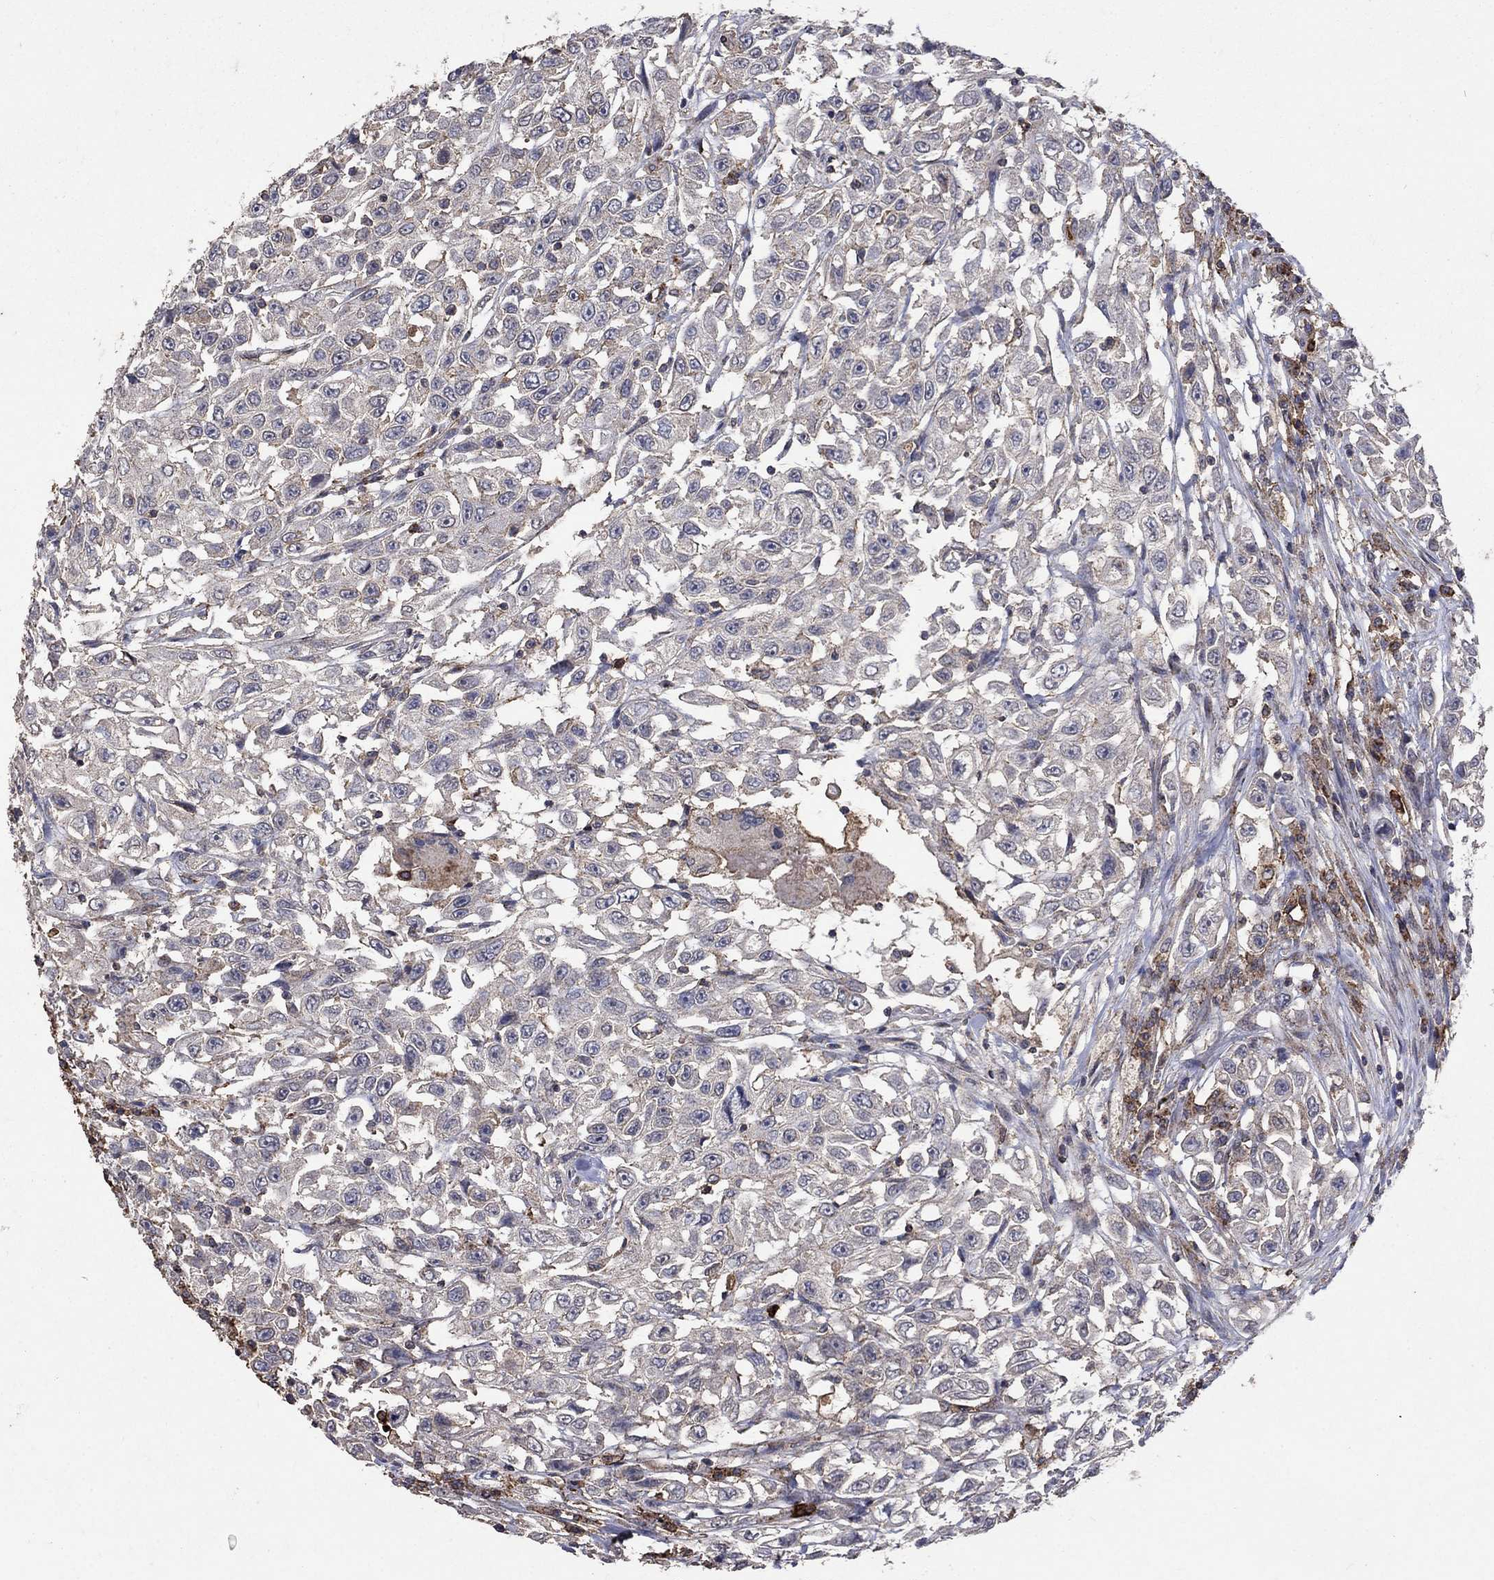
{"staining": {"intensity": "strong", "quantity": "<25%", "location": "cytoplasmic/membranous"}, "tissue": "urothelial cancer", "cell_type": "Tumor cells", "image_type": "cancer", "snomed": [{"axis": "morphology", "description": "Urothelial carcinoma, High grade"}, {"axis": "topography", "description": "Urinary bladder"}], "caption": "High-power microscopy captured an immunohistochemistry (IHC) micrograph of urothelial carcinoma (high-grade), revealing strong cytoplasmic/membranous expression in about <25% of tumor cells.", "gene": "CD24", "patient": {"sex": "female", "age": 56}}